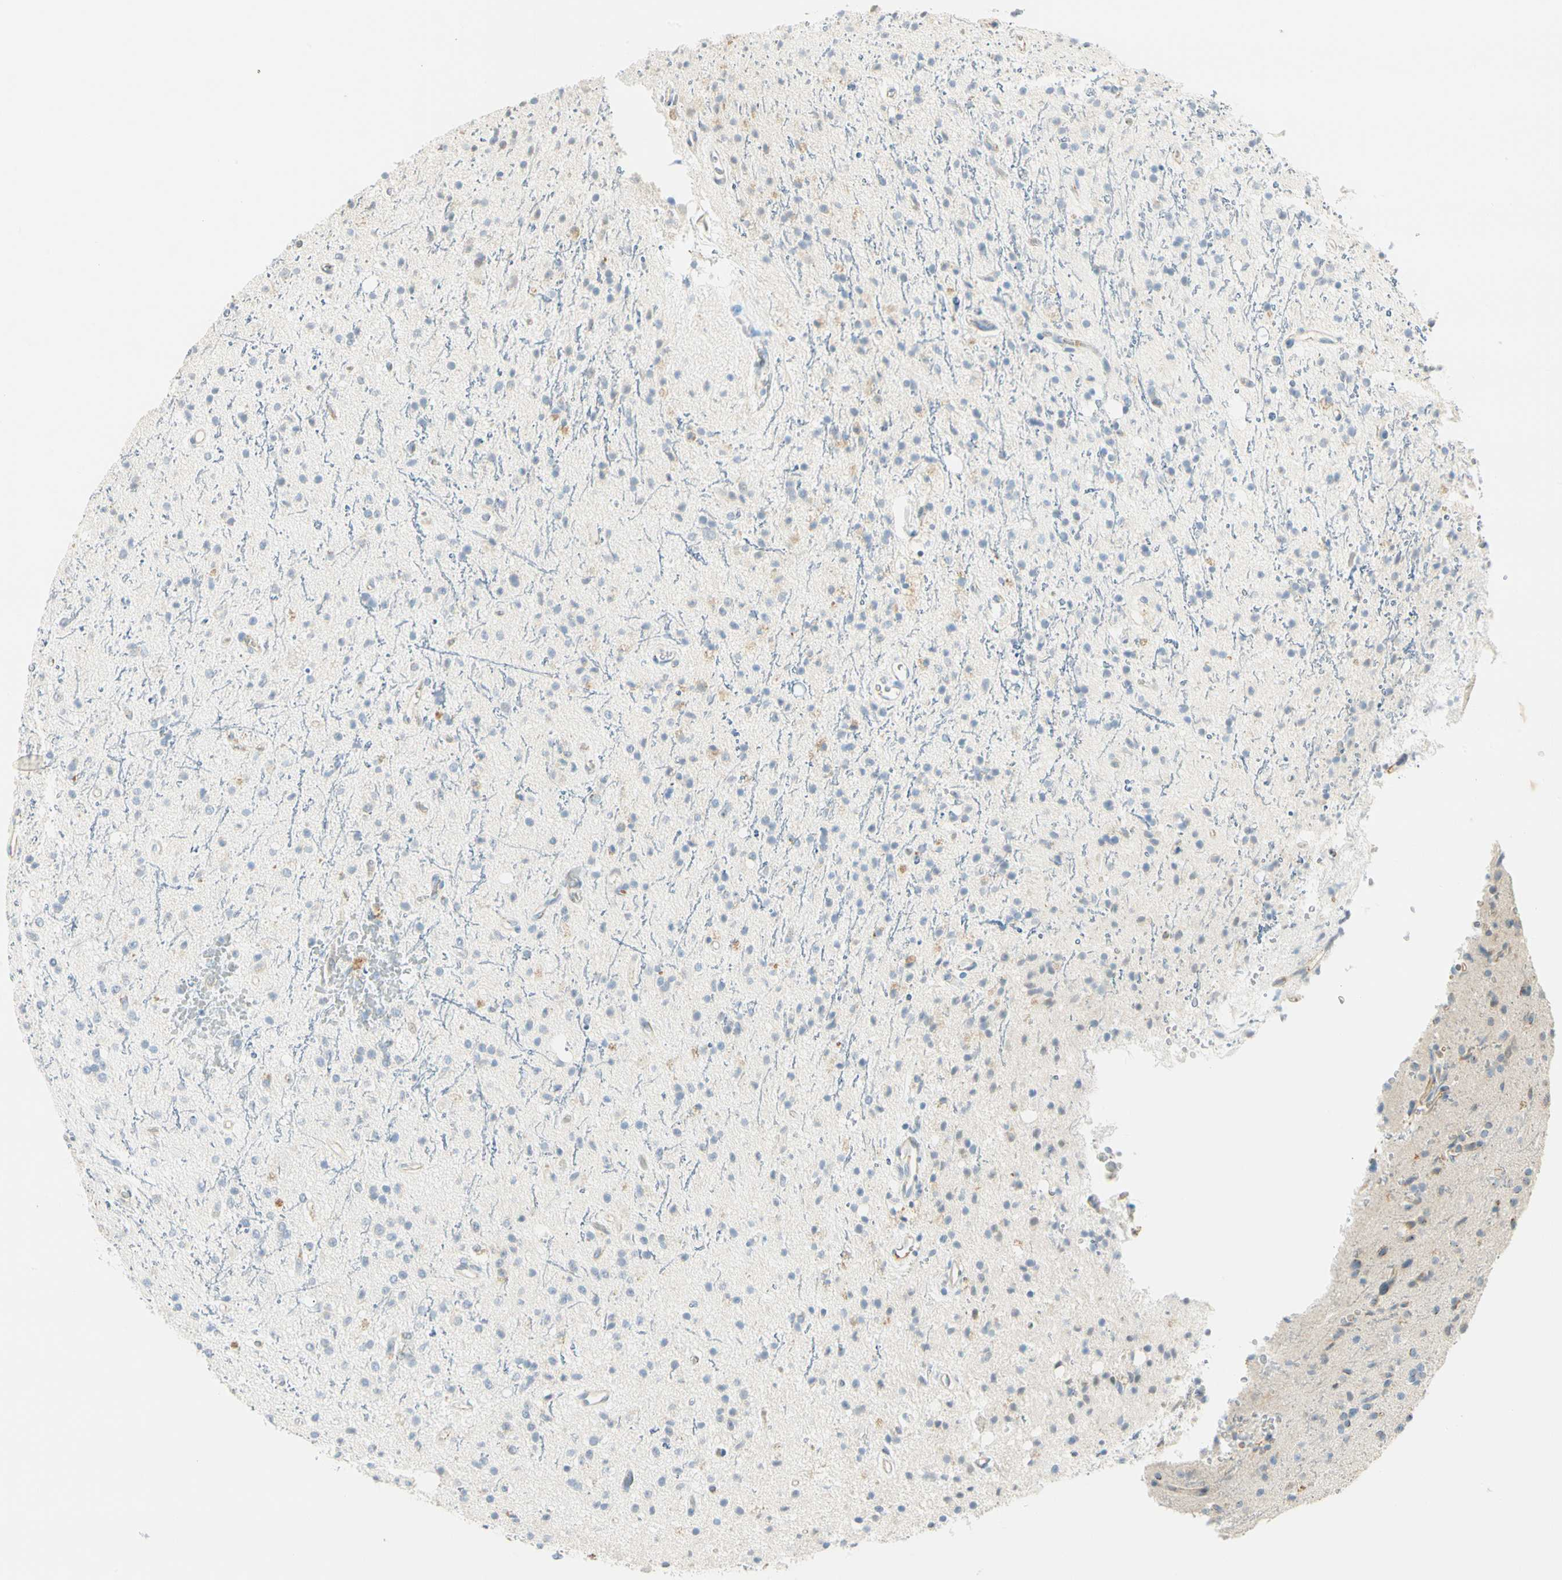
{"staining": {"intensity": "weak", "quantity": "<25%", "location": "cytoplasmic/membranous"}, "tissue": "glioma", "cell_type": "Tumor cells", "image_type": "cancer", "snomed": [{"axis": "morphology", "description": "Glioma, malignant, High grade"}, {"axis": "topography", "description": "Brain"}], "caption": "This is an immunohistochemistry photomicrograph of human glioma. There is no expression in tumor cells.", "gene": "VPS9D1", "patient": {"sex": "male", "age": 47}}